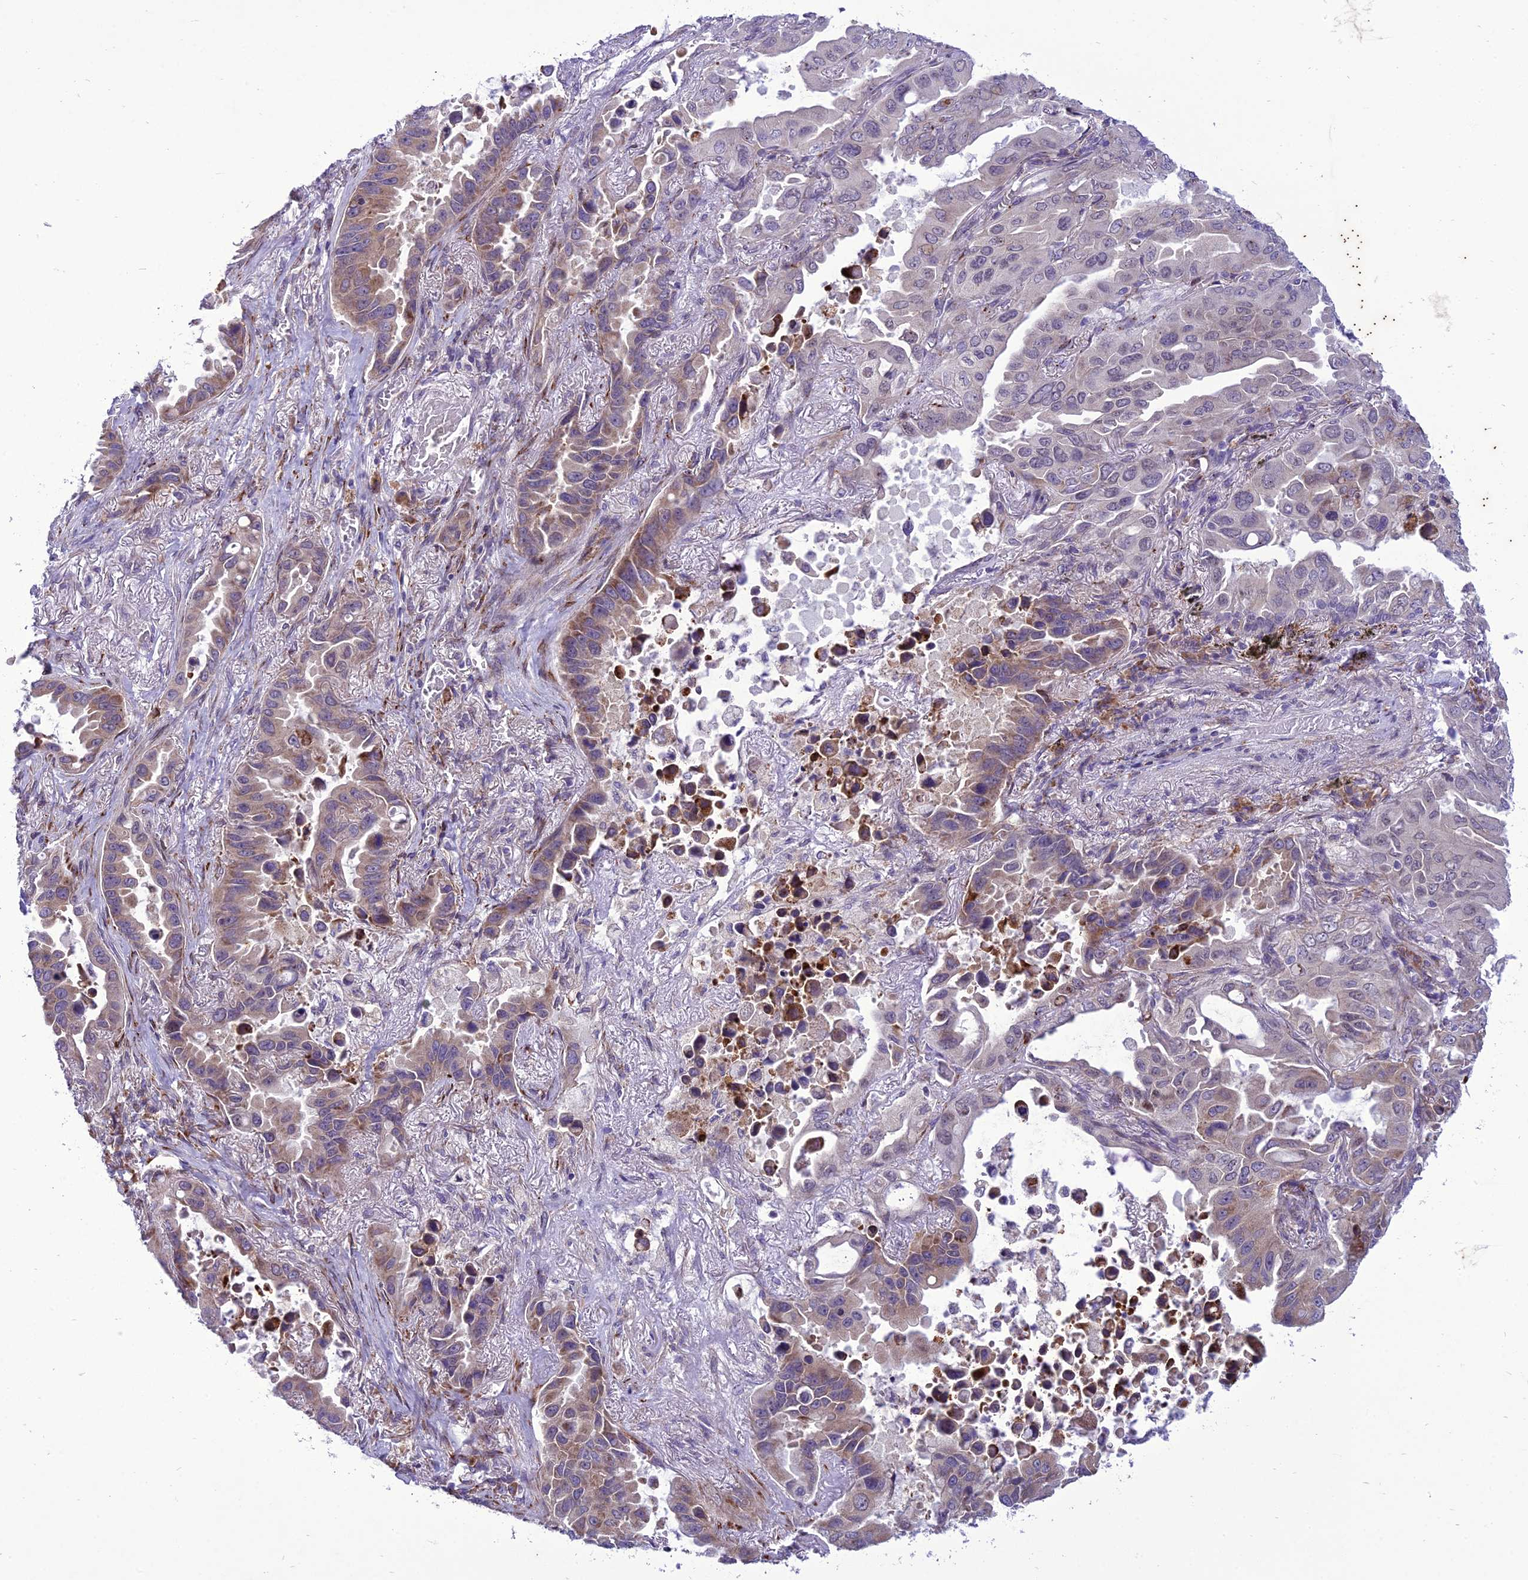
{"staining": {"intensity": "moderate", "quantity": "25%-75%", "location": "cytoplasmic/membranous"}, "tissue": "lung cancer", "cell_type": "Tumor cells", "image_type": "cancer", "snomed": [{"axis": "morphology", "description": "Adenocarcinoma, NOS"}, {"axis": "topography", "description": "Lung"}], "caption": "An image of human lung cancer stained for a protein exhibits moderate cytoplasmic/membranous brown staining in tumor cells. (IHC, brightfield microscopy, high magnification).", "gene": "NEURL2", "patient": {"sex": "male", "age": 64}}